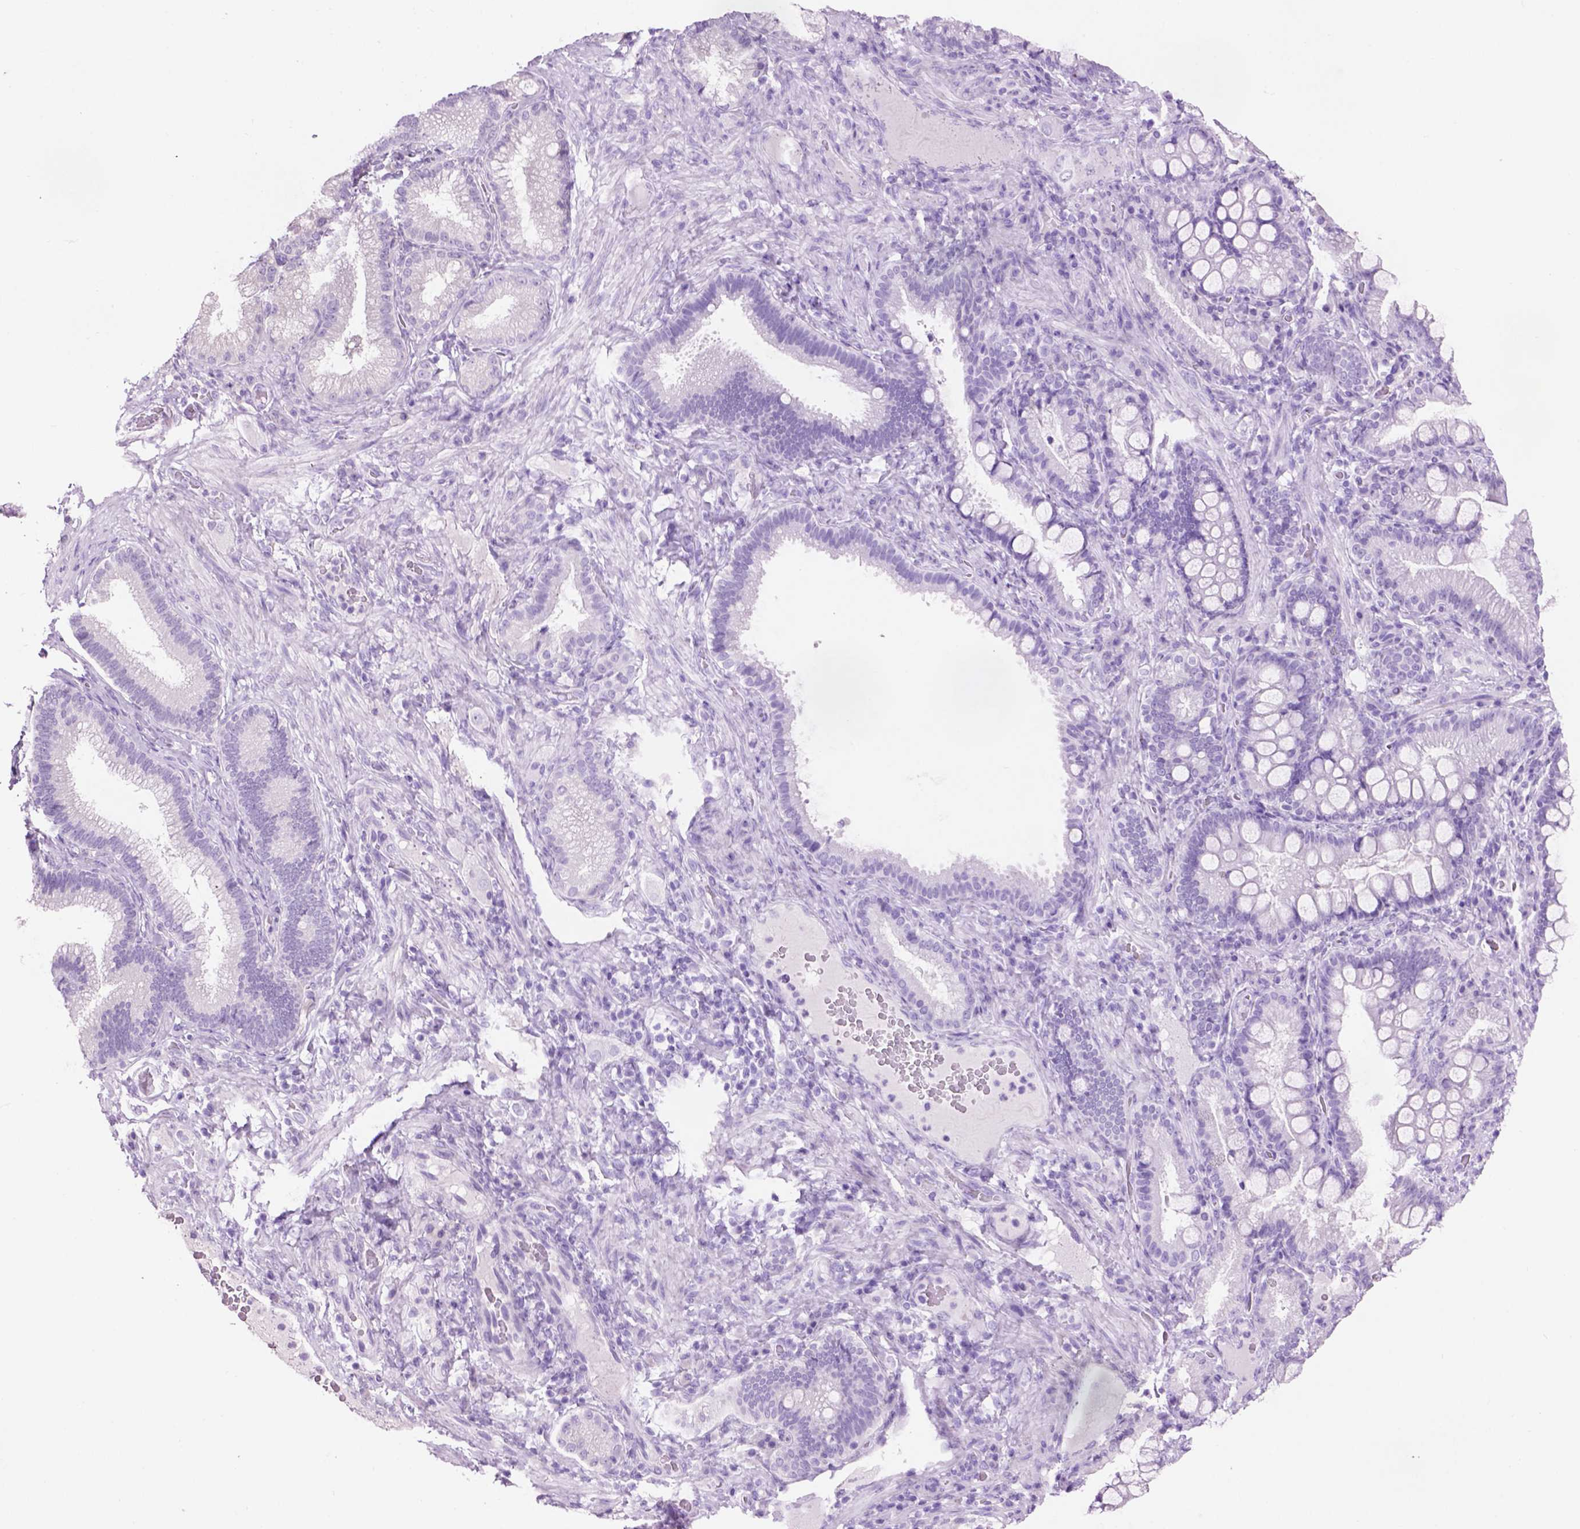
{"staining": {"intensity": "negative", "quantity": "none", "location": "none"}, "tissue": "duodenum", "cell_type": "Glandular cells", "image_type": "normal", "snomed": [{"axis": "morphology", "description": "Normal tissue, NOS"}, {"axis": "topography", "description": "Pancreas"}, {"axis": "topography", "description": "Duodenum"}], "caption": "Histopathology image shows no protein staining in glandular cells of unremarkable duodenum. (Brightfield microscopy of DAB (3,3'-diaminobenzidine) IHC at high magnification).", "gene": "CRYBA4", "patient": {"sex": "male", "age": 59}}